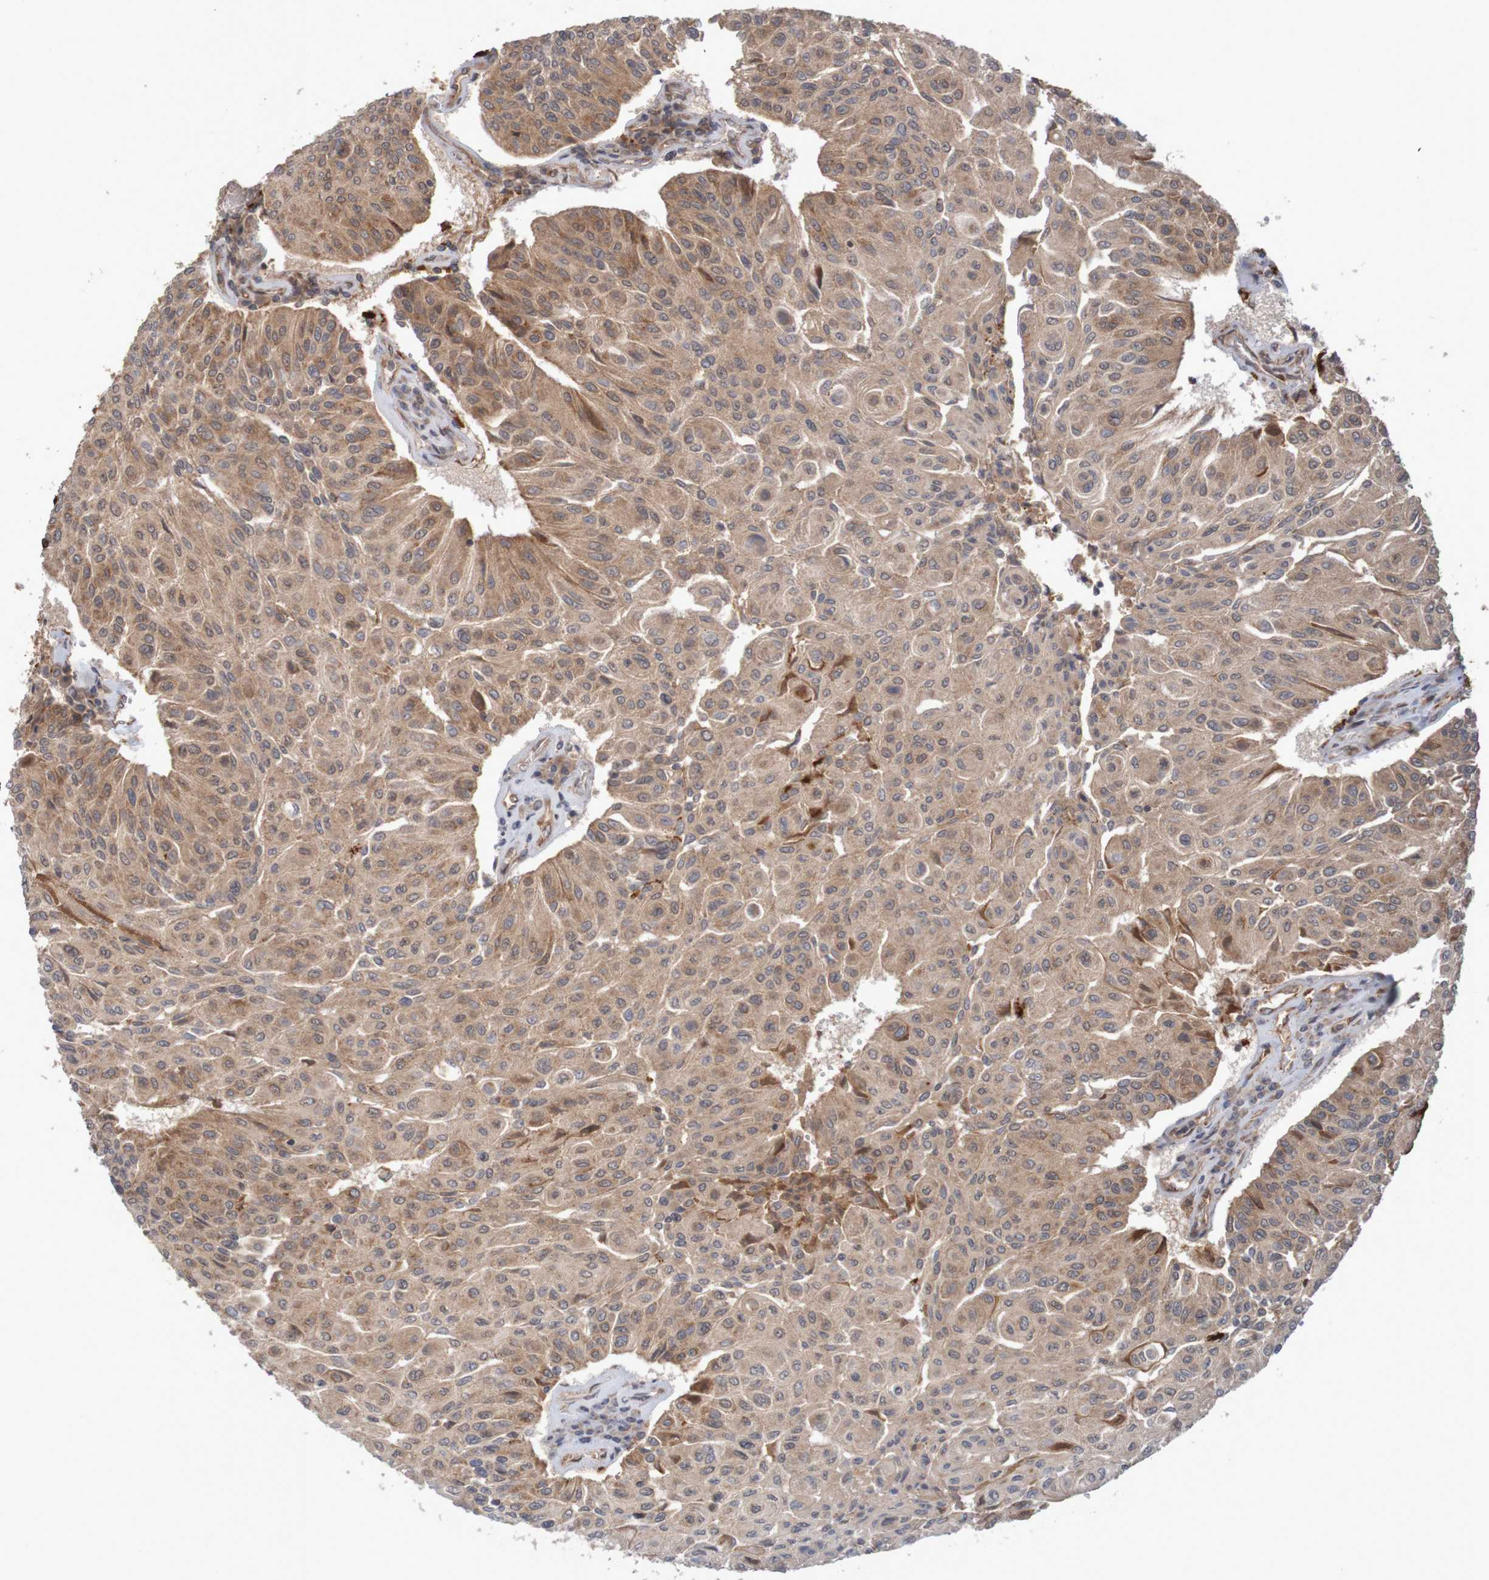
{"staining": {"intensity": "moderate", "quantity": ">75%", "location": "cytoplasmic/membranous"}, "tissue": "urothelial cancer", "cell_type": "Tumor cells", "image_type": "cancer", "snomed": [{"axis": "morphology", "description": "Urothelial carcinoma, High grade"}, {"axis": "topography", "description": "Urinary bladder"}], "caption": "Moderate cytoplasmic/membranous positivity for a protein is appreciated in about >75% of tumor cells of urothelial carcinoma (high-grade) using IHC.", "gene": "MRPL52", "patient": {"sex": "male", "age": 66}}